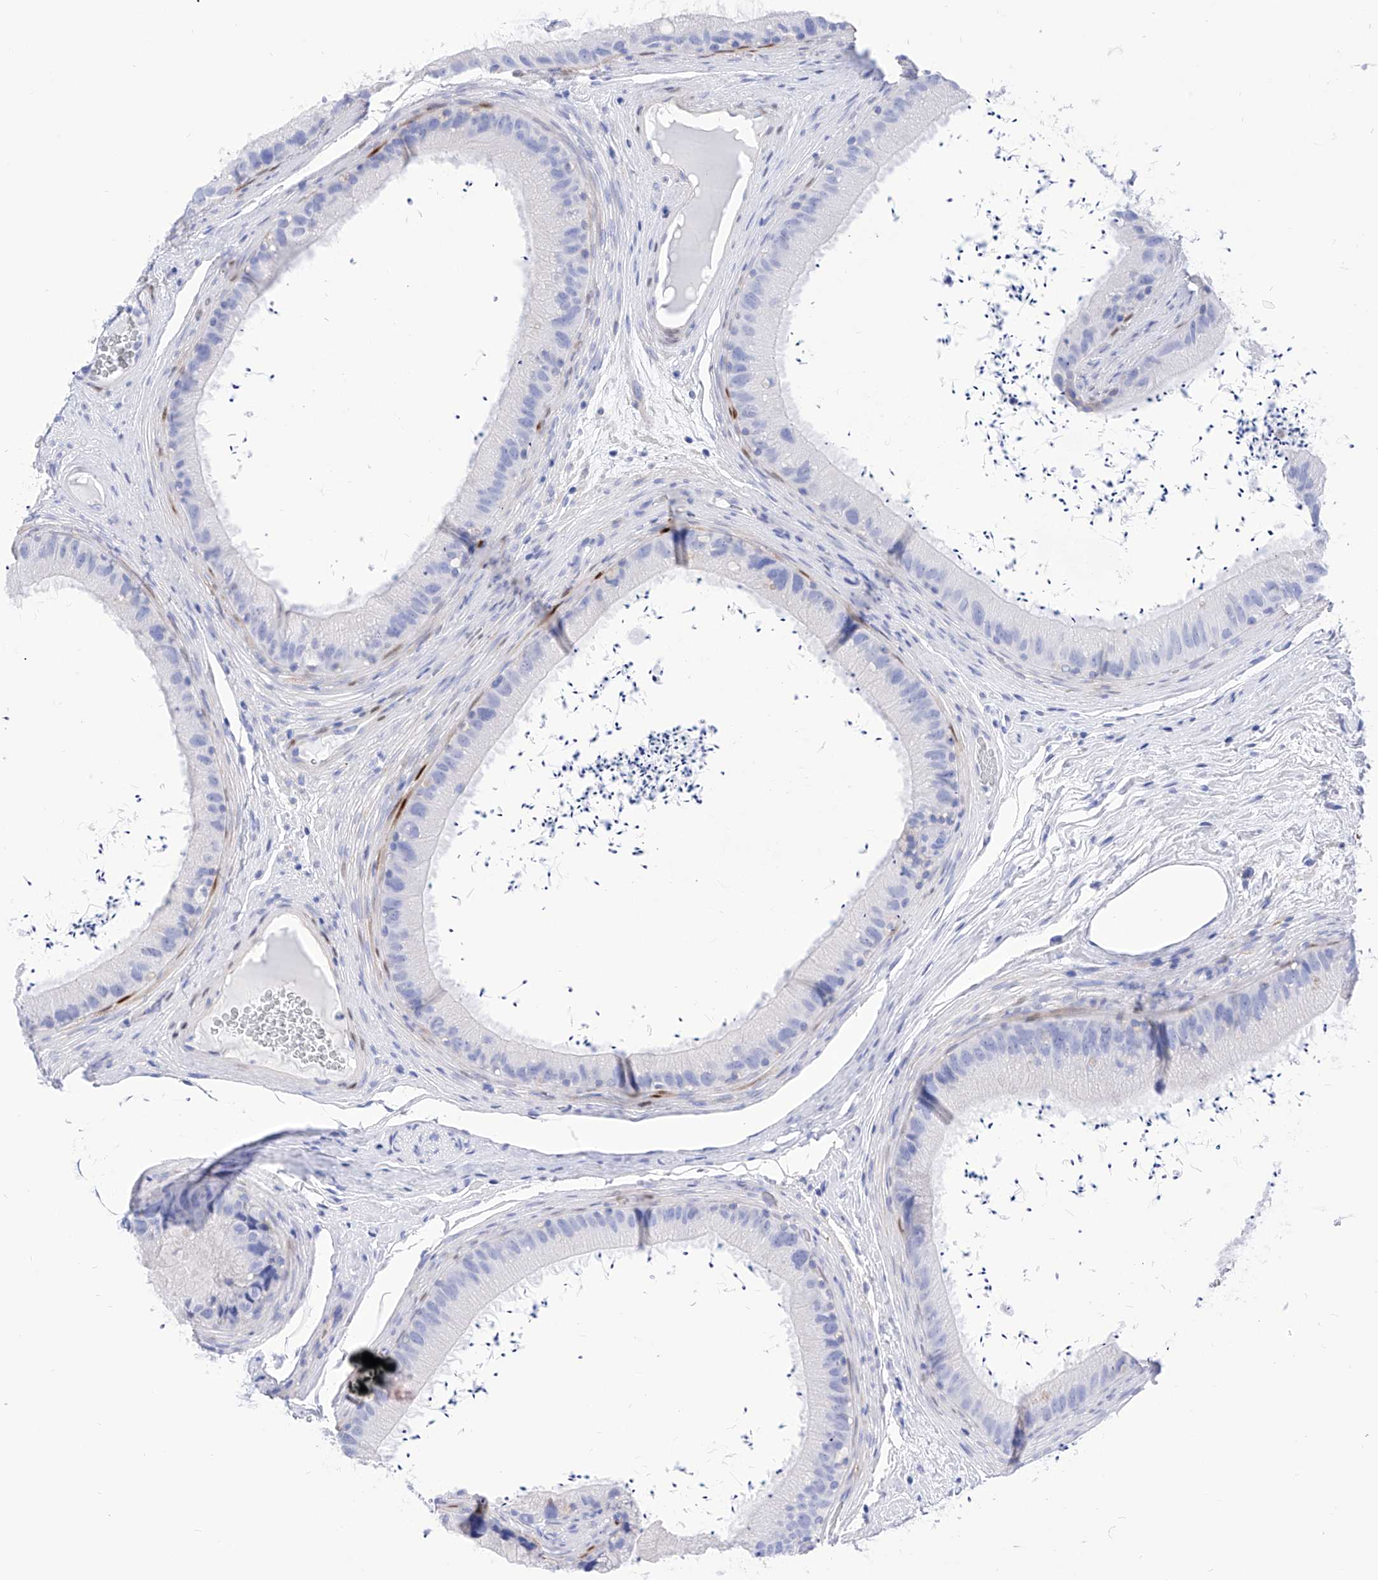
{"staining": {"intensity": "negative", "quantity": "none", "location": "none"}, "tissue": "epididymis", "cell_type": "Glandular cells", "image_type": "normal", "snomed": [{"axis": "morphology", "description": "Normal tissue, NOS"}, {"axis": "topography", "description": "Epididymis, spermatic cord, NOS"}], "caption": "A high-resolution photomicrograph shows immunohistochemistry (IHC) staining of benign epididymis, which shows no significant expression in glandular cells.", "gene": "TRPC7", "patient": {"sex": "male", "age": 50}}